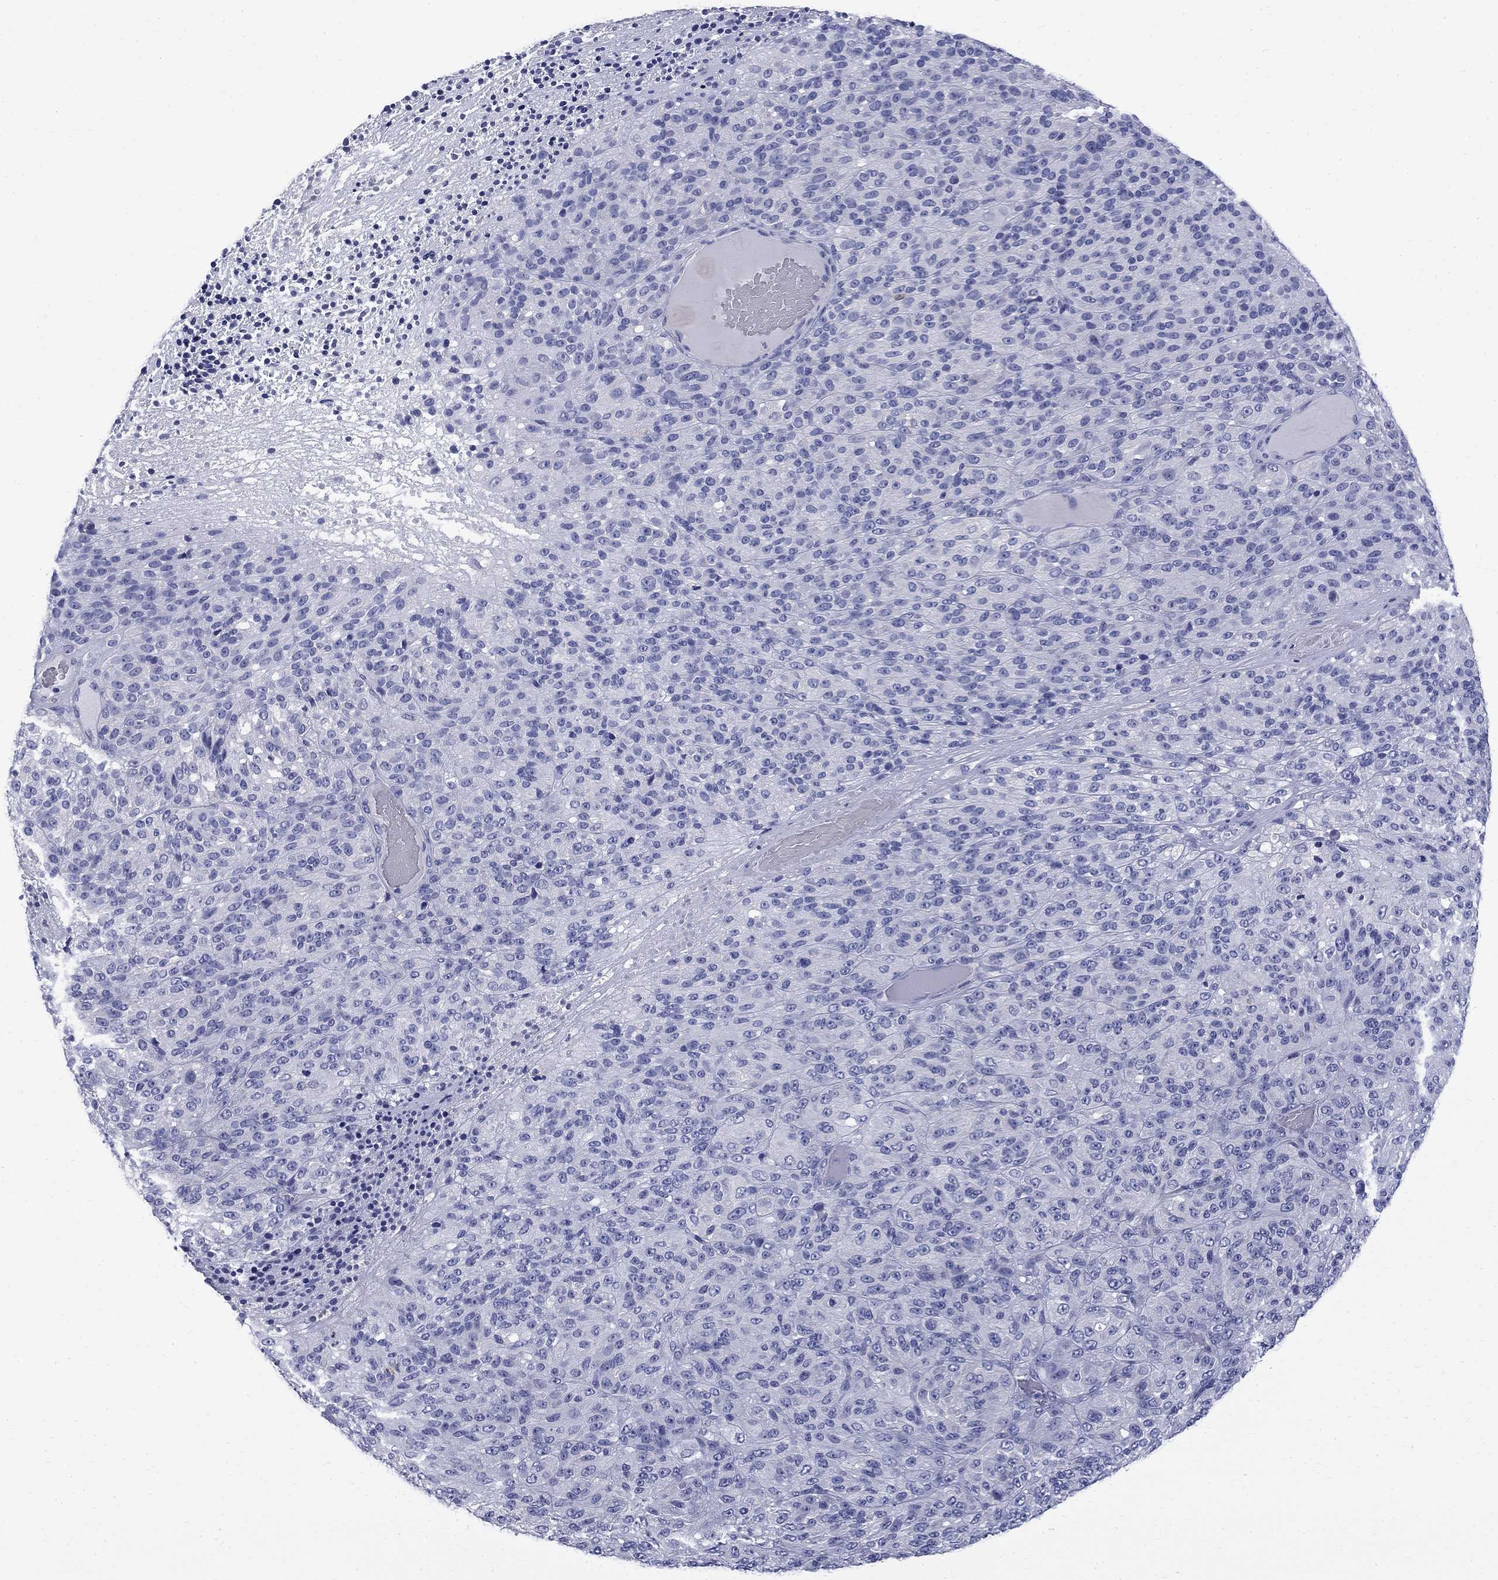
{"staining": {"intensity": "negative", "quantity": "none", "location": "none"}, "tissue": "melanoma", "cell_type": "Tumor cells", "image_type": "cancer", "snomed": [{"axis": "morphology", "description": "Malignant melanoma, Metastatic site"}, {"axis": "topography", "description": "Brain"}], "caption": "This photomicrograph is of malignant melanoma (metastatic site) stained with immunohistochemistry to label a protein in brown with the nuclei are counter-stained blue. There is no positivity in tumor cells. (Immunohistochemistry, brightfield microscopy, high magnification).", "gene": "SERPINB2", "patient": {"sex": "female", "age": 56}}